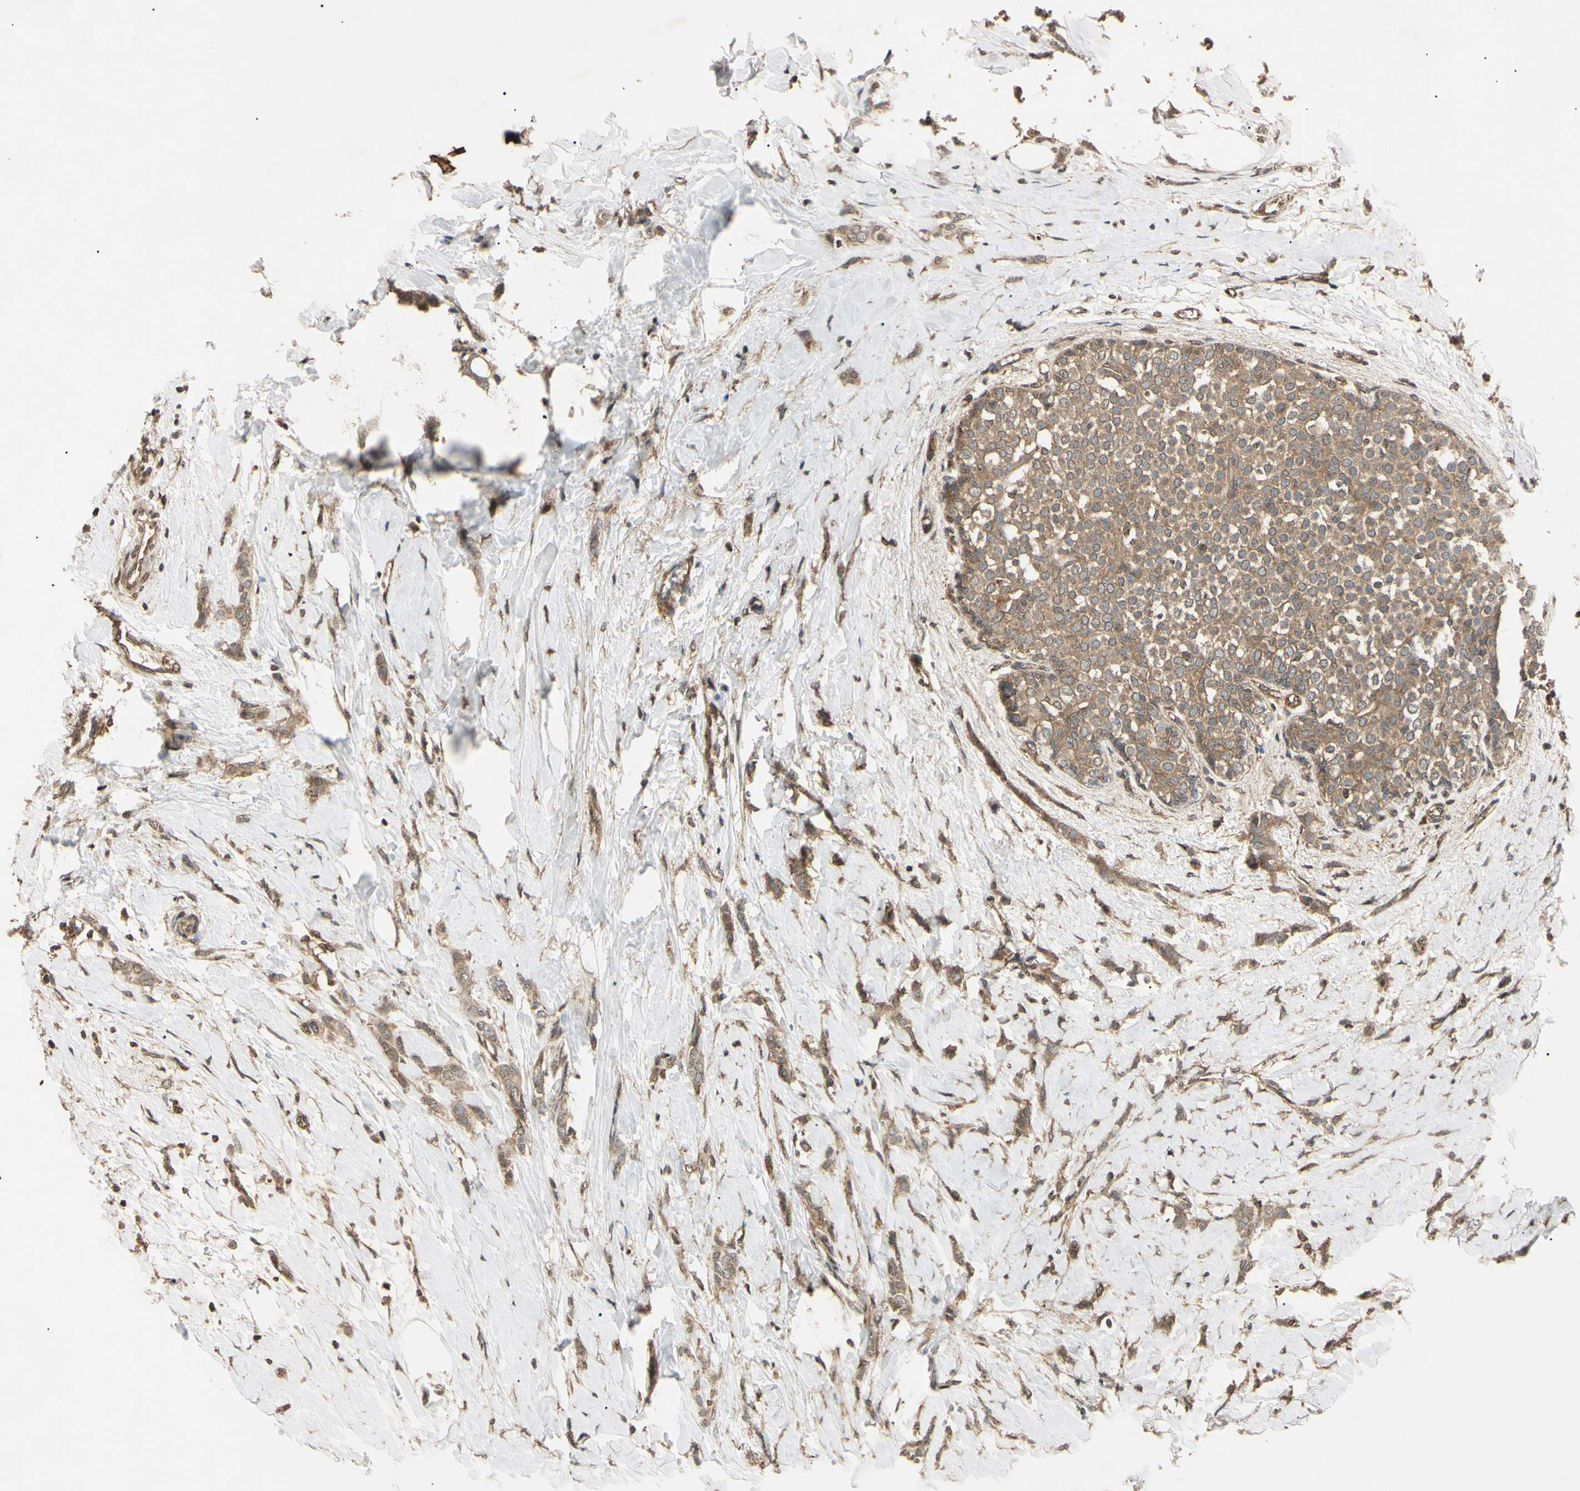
{"staining": {"intensity": "moderate", "quantity": "25%-75%", "location": "cytoplasmic/membranous"}, "tissue": "breast cancer", "cell_type": "Tumor cells", "image_type": "cancer", "snomed": [{"axis": "morphology", "description": "Lobular carcinoma, in situ"}, {"axis": "morphology", "description": "Lobular carcinoma"}, {"axis": "topography", "description": "Breast"}], "caption": "IHC of human breast cancer demonstrates medium levels of moderate cytoplasmic/membranous staining in approximately 25%-75% of tumor cells.", "gene": "EPN1", "patient": {"sex": "female", "age": 41}}